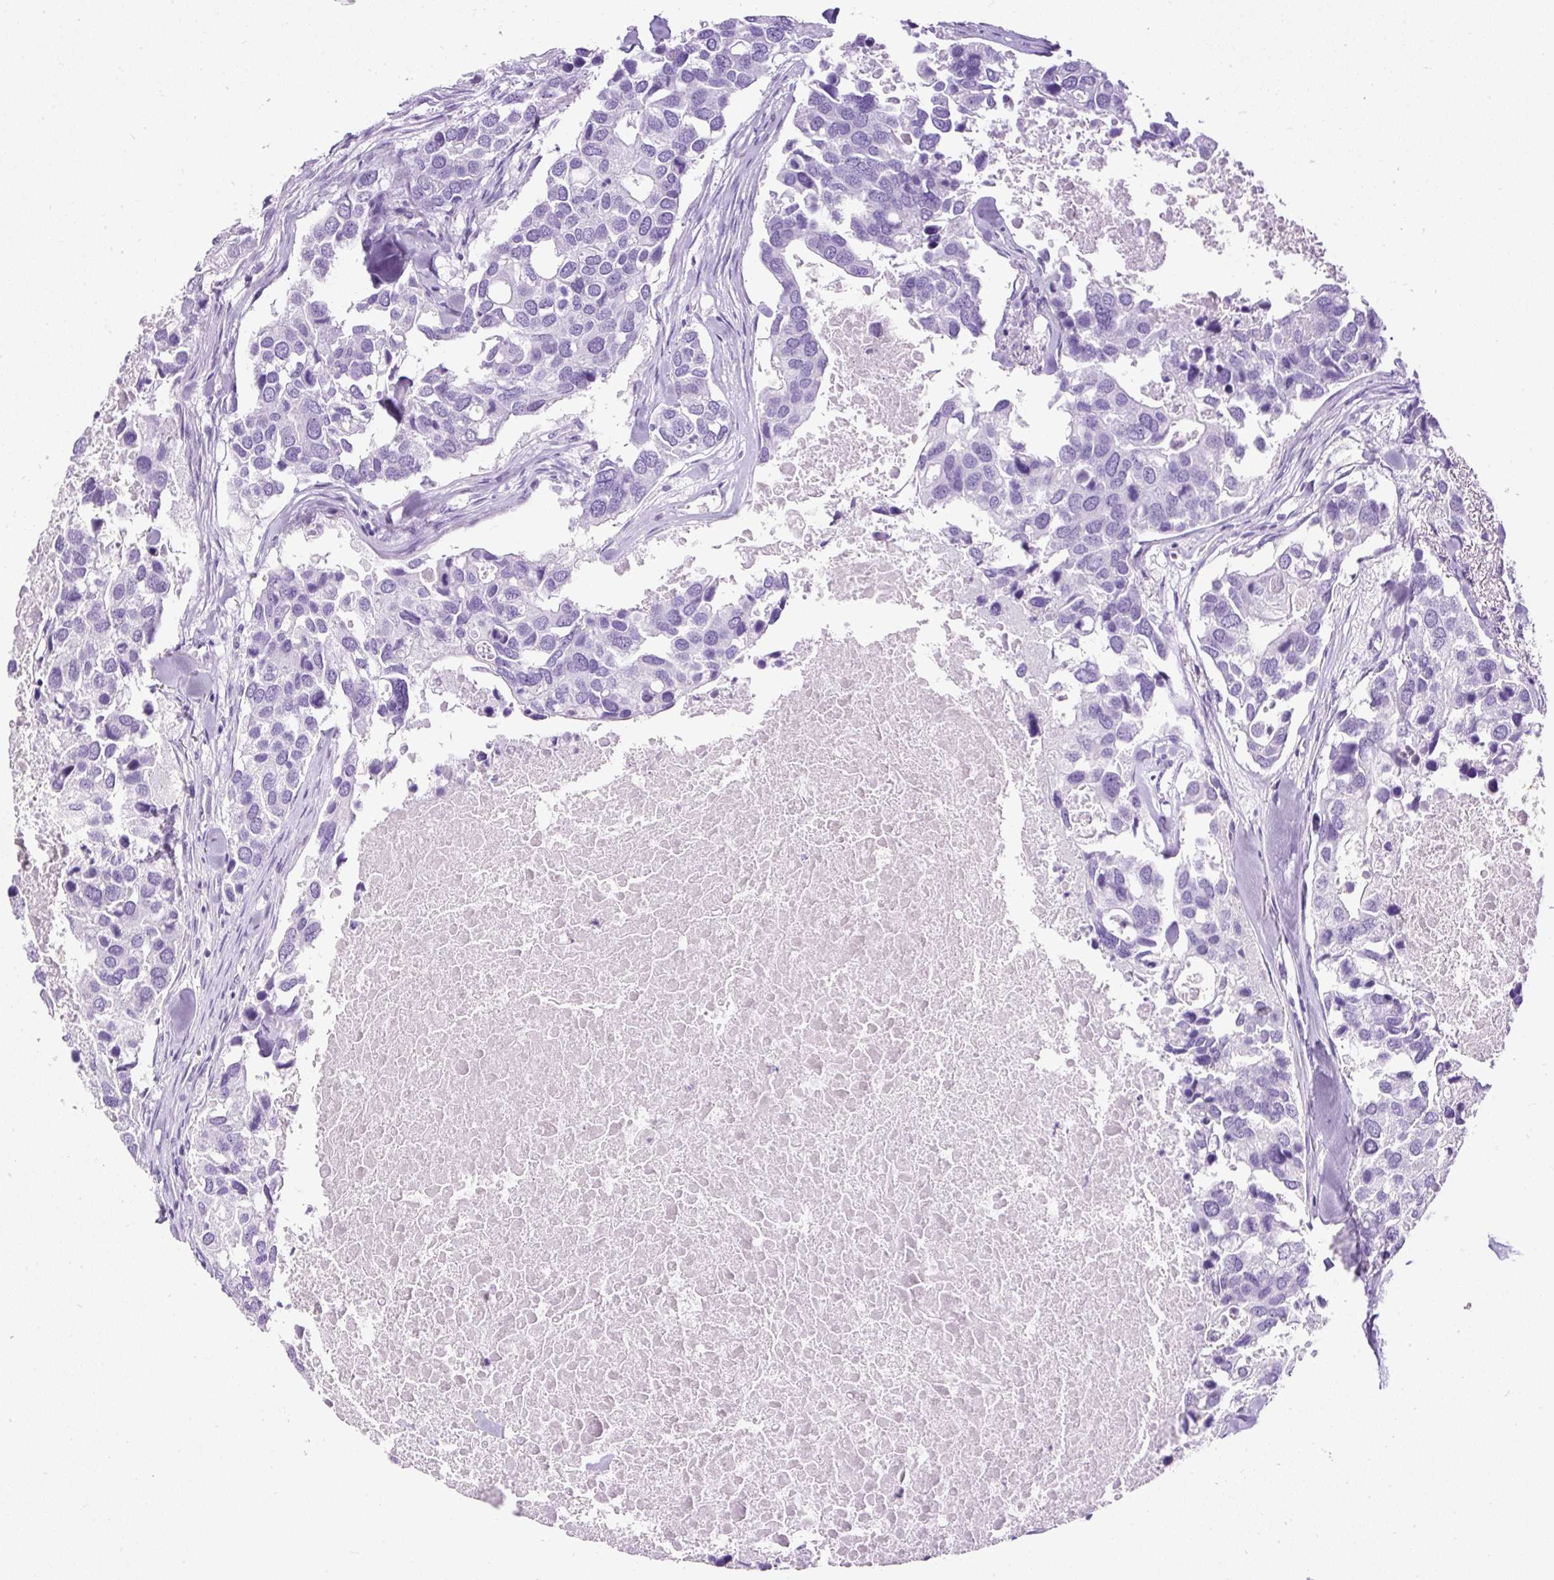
{"staining": {"intensity": "negative", "quantity": "none", "location": "none"}, "tissue": "breast cancer", "cell_type": "Tumor cells", "image_type": "cancer", "snomed": [{"axis": "morphology", "description": "Duct carcinoma"}, {"axis": "topography", "description": "Breast"}], "caption": "A high-resolution micrograph shows immunohistochemistry (IHC) staining of infiltrating ductal carcinoma (breast), which exhibits no significant positivity in tumor cells.", "gene": "STOX2", "patient": {"sex": "female", "age": 83}}